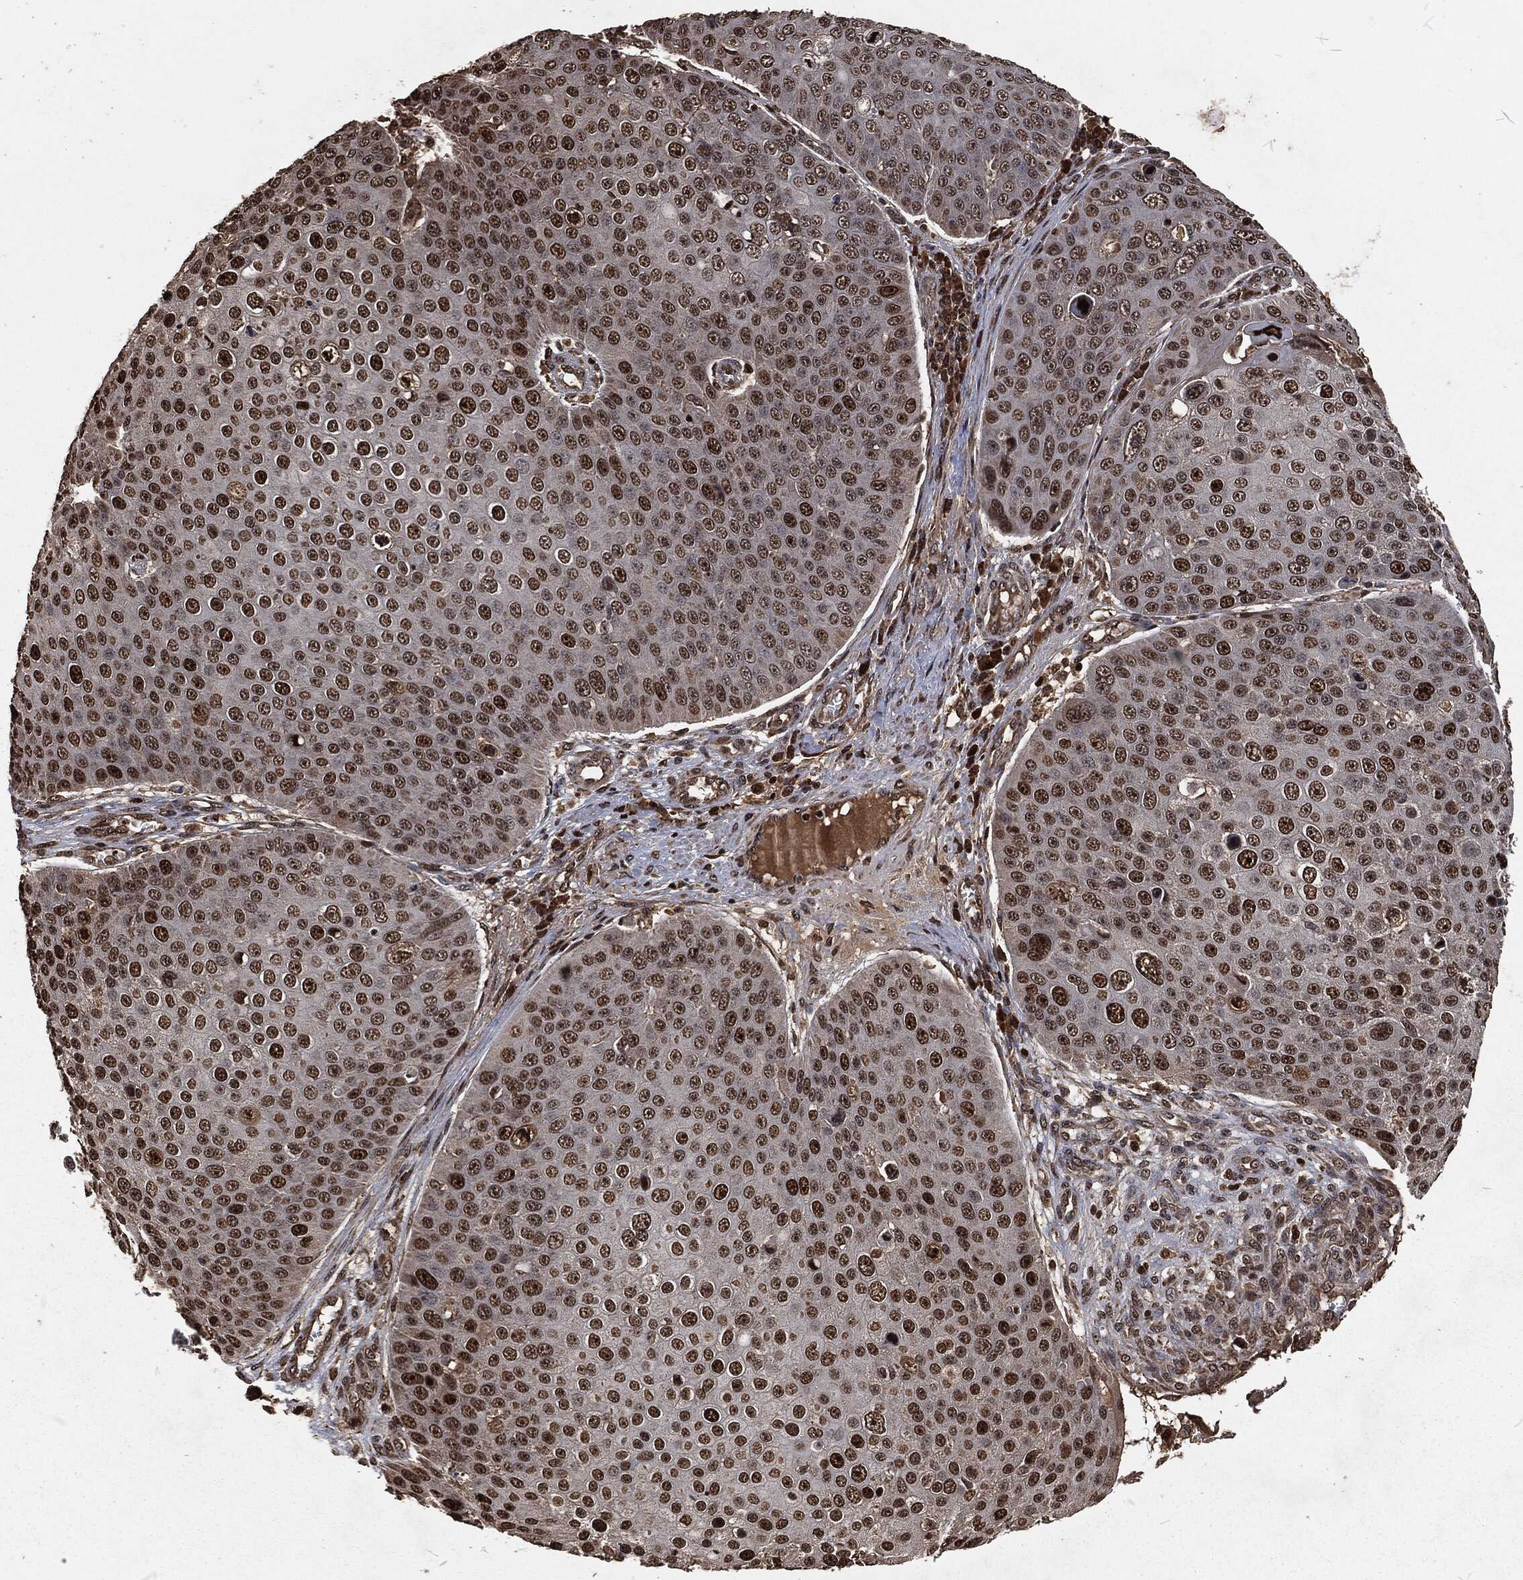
{"staining": {"intensity": "strong", "quantity": "<25%", "location": "nuclear"}, "tissue": "skin cancer", "cell_type": "Tumor cells", "image_type": "cancer", "snomed": [{"axis": "morphology", "description": "Squamous cell carcinoma, NOS"}, {"axis": "topography", "description": "Skin"}], "caption": "Skin cancer (squamous cell carcinoma) tissue displays strong nuclear expression in about <25% of tumor cells", "gene": "SNAI1", "patient": {"sex": "male", "age": 71}}